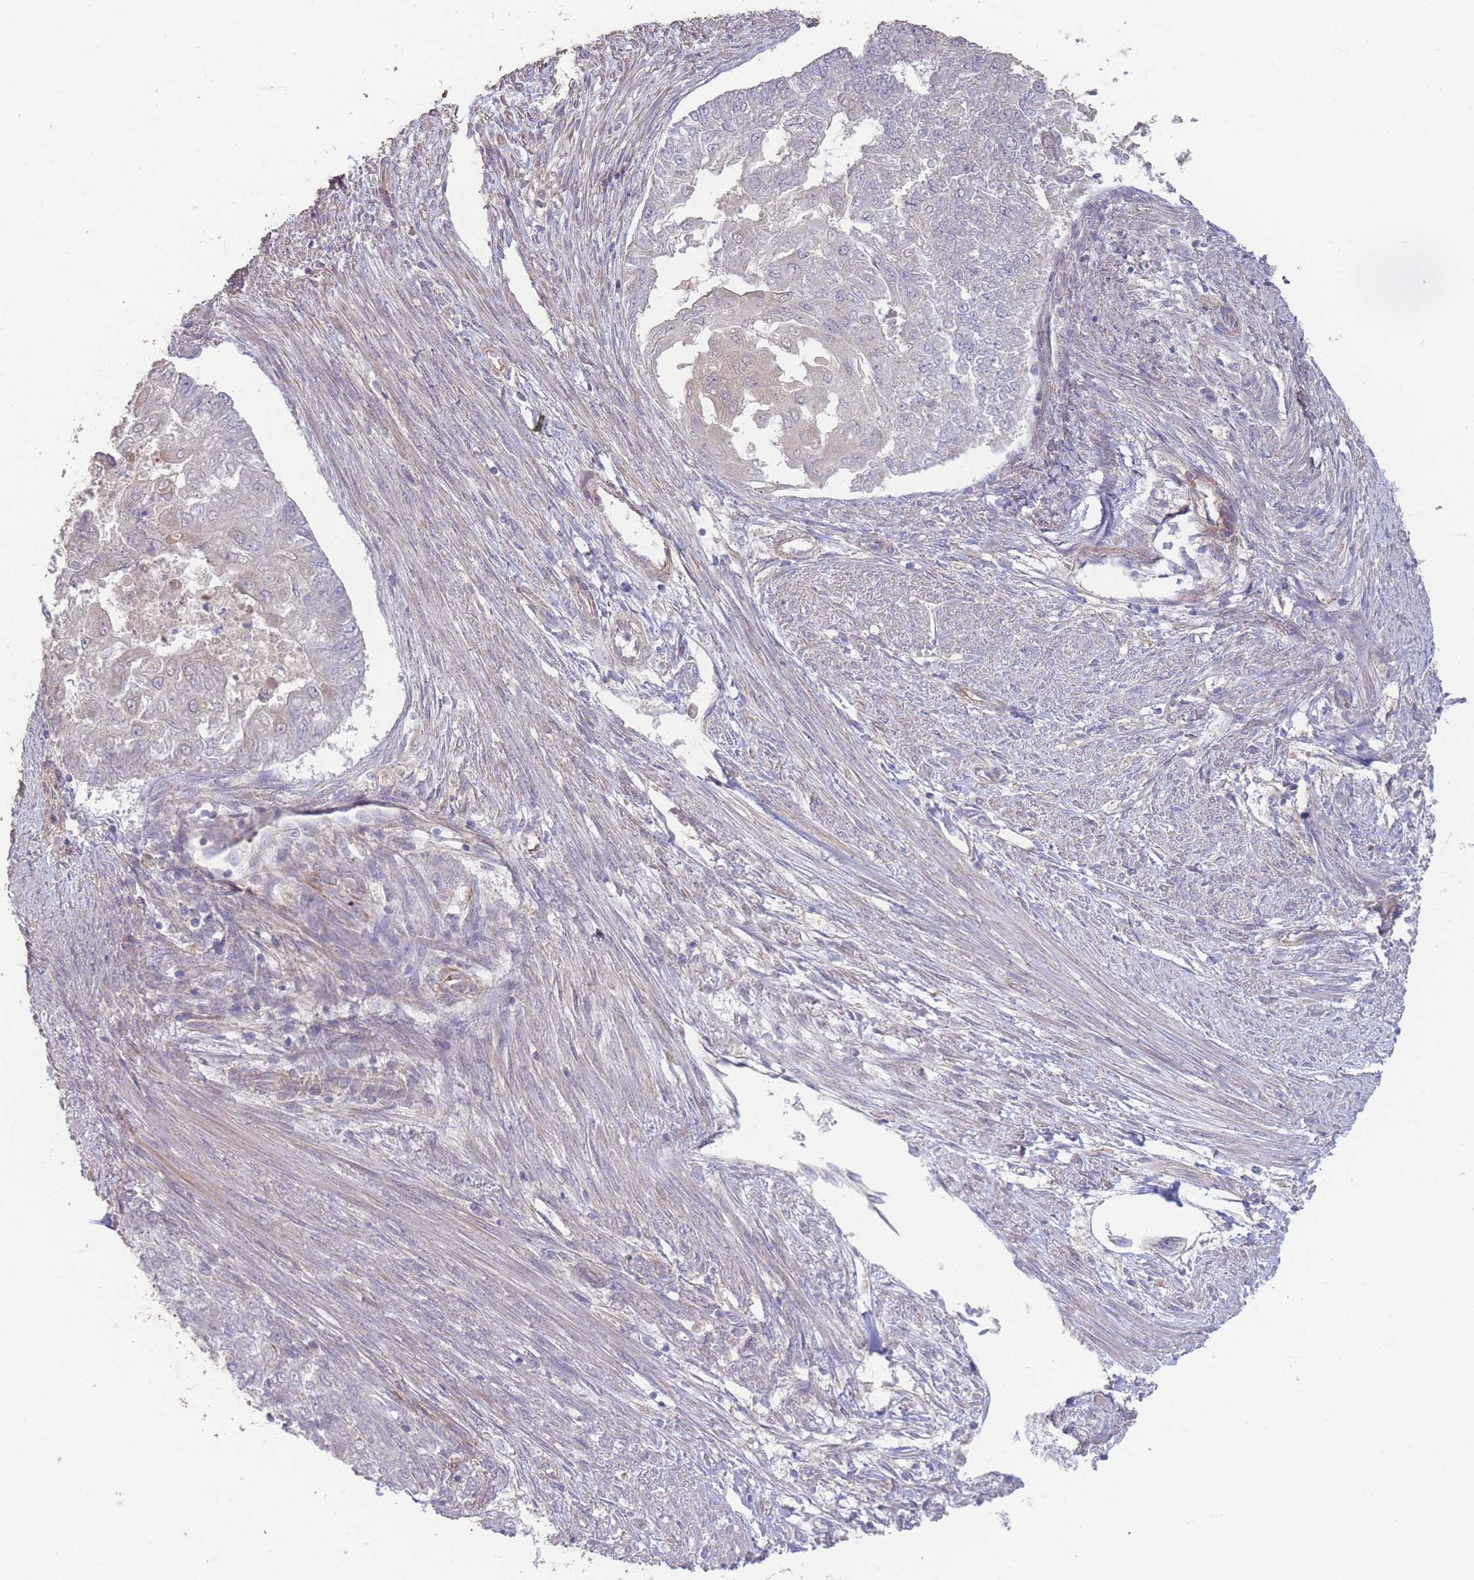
{"staining": {"intensity": "negative", "quantity": "none", "location": "none"}, "tissue": "endometrial cancer", "cell_type": "Tumor cells", "image_type": "cancer", "snomed": [{"axis": "morphology", "description": "Adenocarcinoma, NOS"}, {"axis": "topography", "description": "Endometrium"}], "caption": "This is an IHC histopathology image of endometrial adenocarcinoma. There is no positivity in tumor cells.", "gene": "PXMP4", "patient": {"sex": "female", "age": 32}}